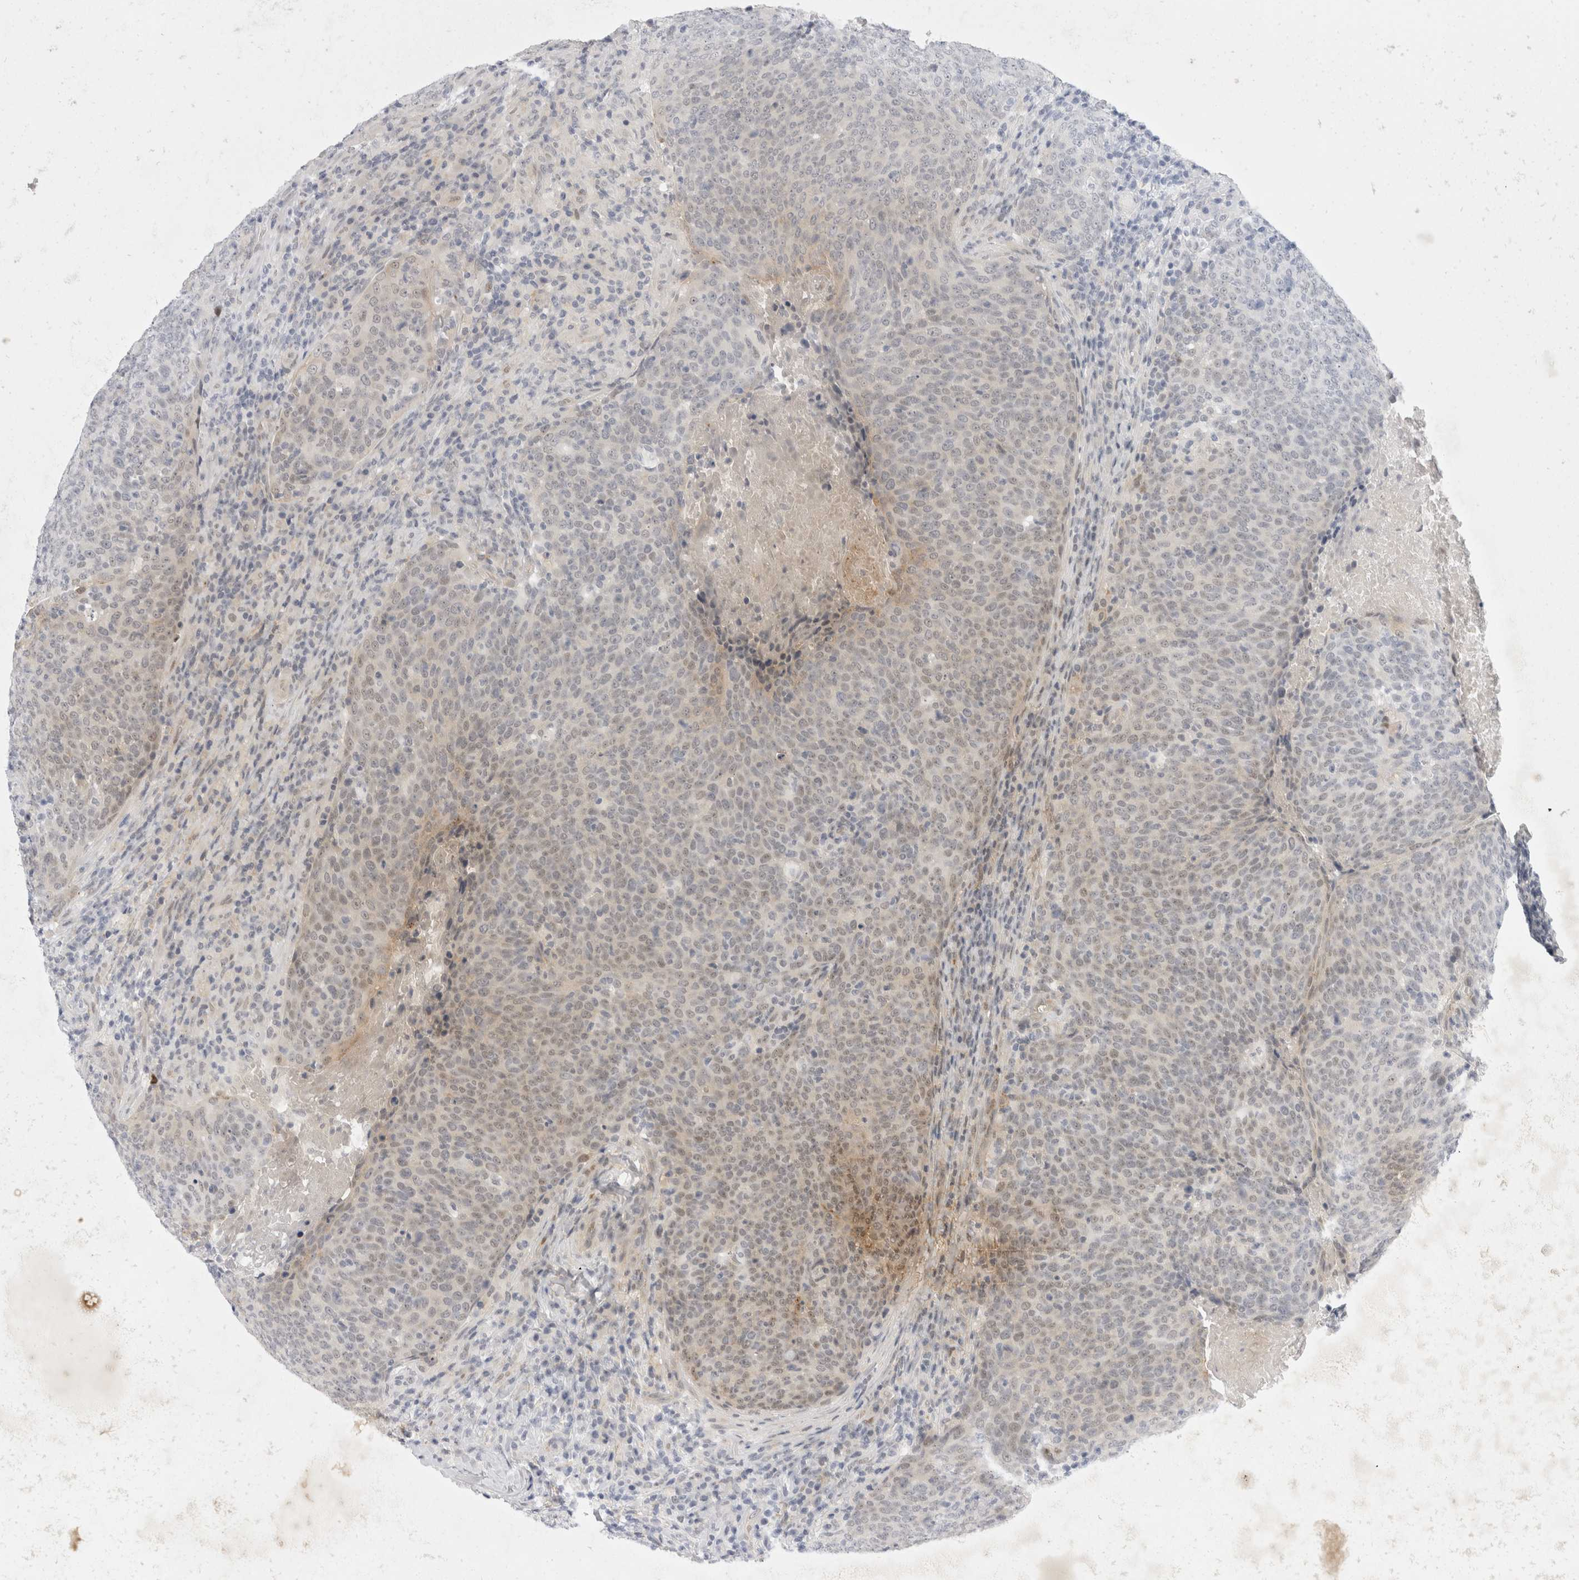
{"staining": {"intensity": "weak", "quantity": "<25%", "location": "cytoplasmic/membranous,nuclear"}, "tissue": "head and neck cancer", "cell_type": "Tumor cells", "image_type": "cancer", "snomed": [{"axis": "morphology", "description": "Squamous cell carcinoma, NOS"}, {"axis": "morphology", "description": "Squamous cell carcinoma, metastatic, NOS"}, {"axis": "topography", "description": "Lymph node"}, {"axis": "topography", "description": "Head-Neck"}], "caption": "A photomicrograph of head and neck cancer stained for a protein reveals no brown staining in tumor cells.", "gene": "TOM1L2", "patient": {"sex": "male", "age": 62}}